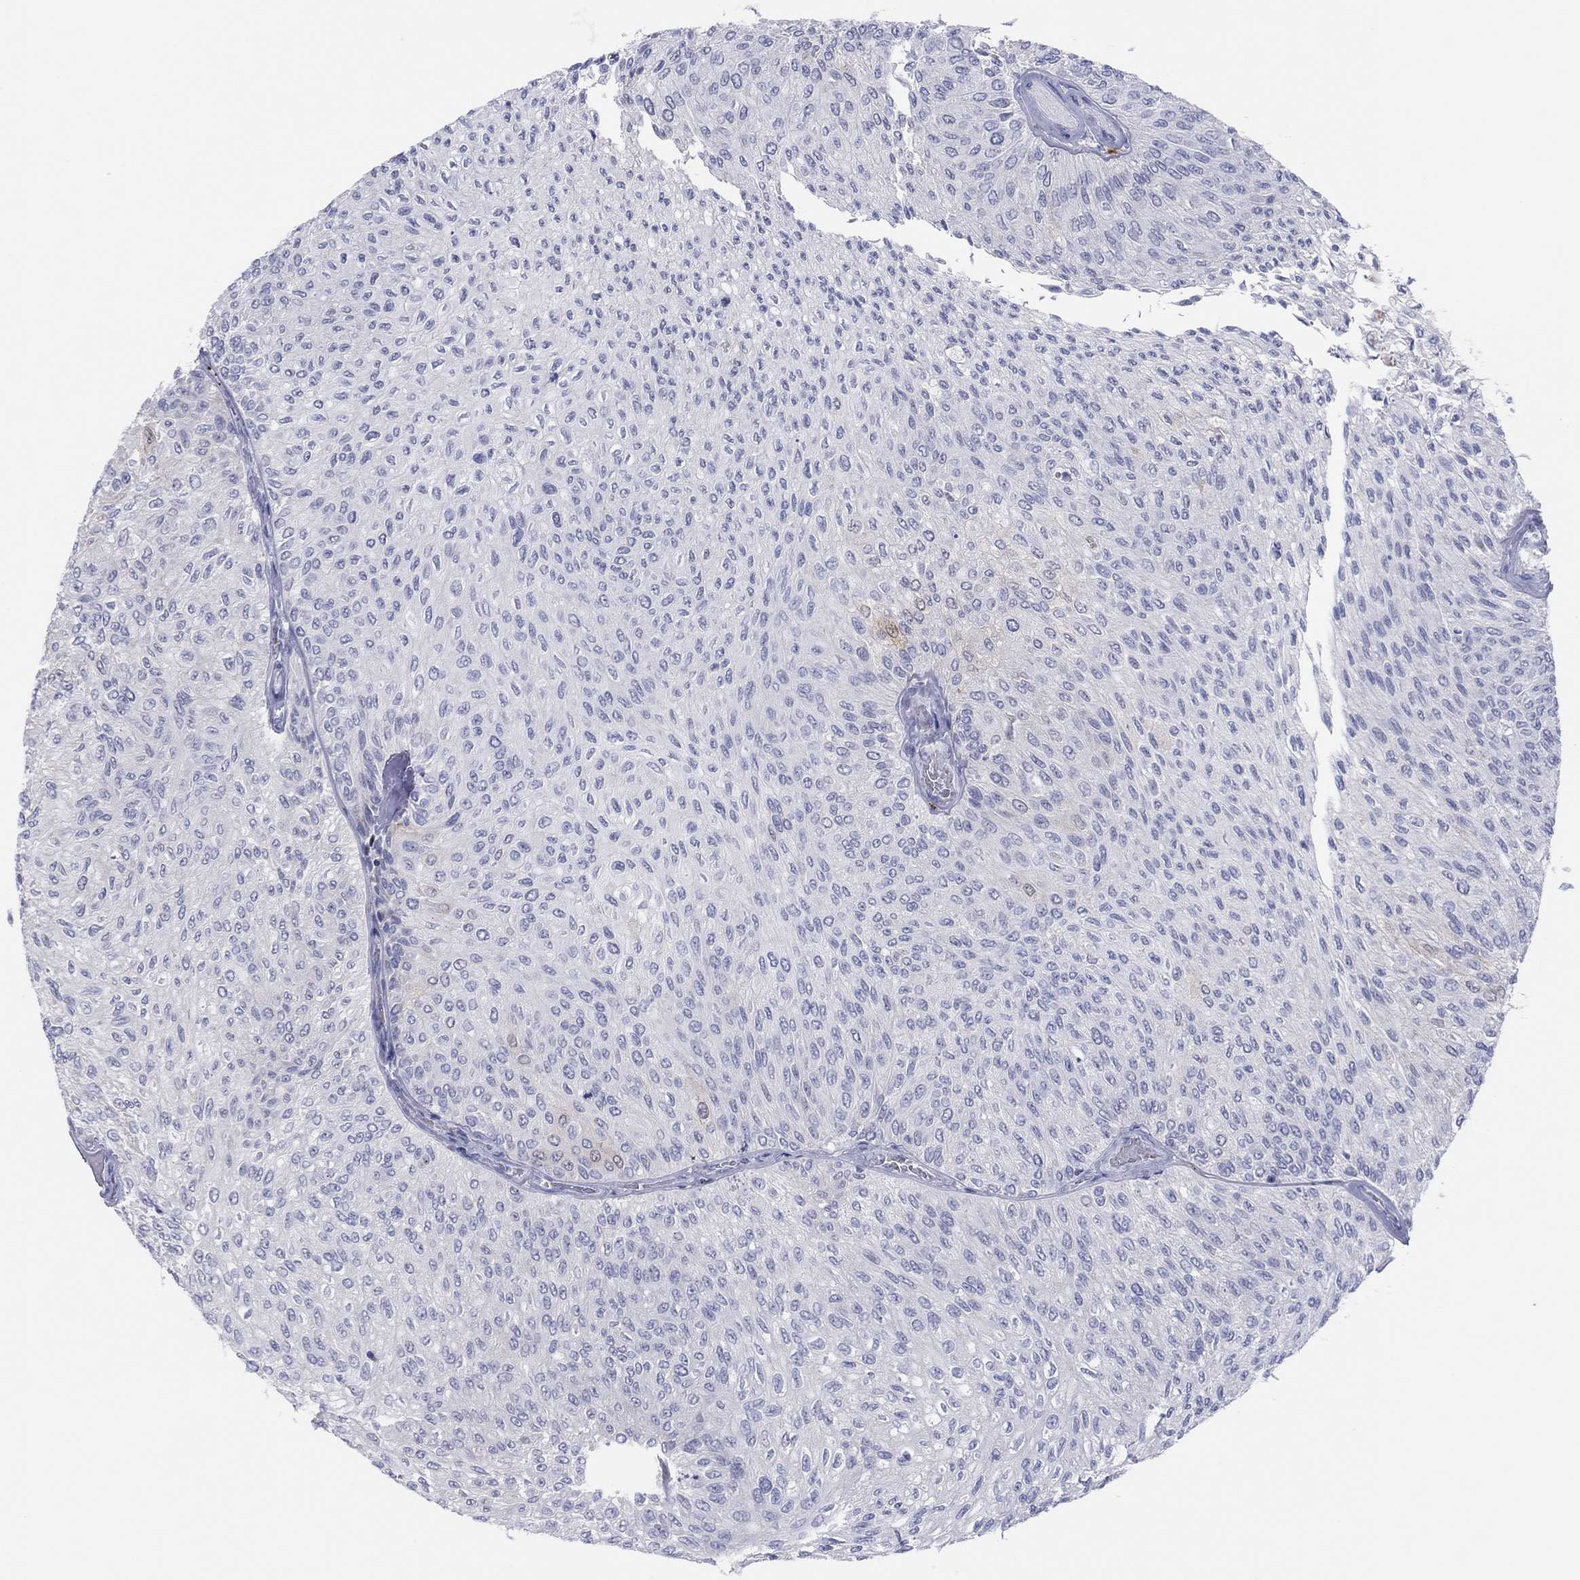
{"staining": {"intensity": "weak", "quantity": "<25%", "location": "cytoplasmic/membranous"}, "tissue": "urothelial cancer", "cell_type": "Tumor cells", "image_type": "cancer", "snomed": [{"axis": "morphology", "description": "Urothelial carcinoma, Low grade"}, {"axis": "topography", "description": "Urinary bladder"}], "caption": "Immunohistochemical staining of human urothelial cancer exhibits no significant positivity in tumor cells. (Immunohistochemistry (ihc), brightfield microscopy, high magnification).", "gene": "CPNE6", "patient": {"sex": "male", "age": 78}}